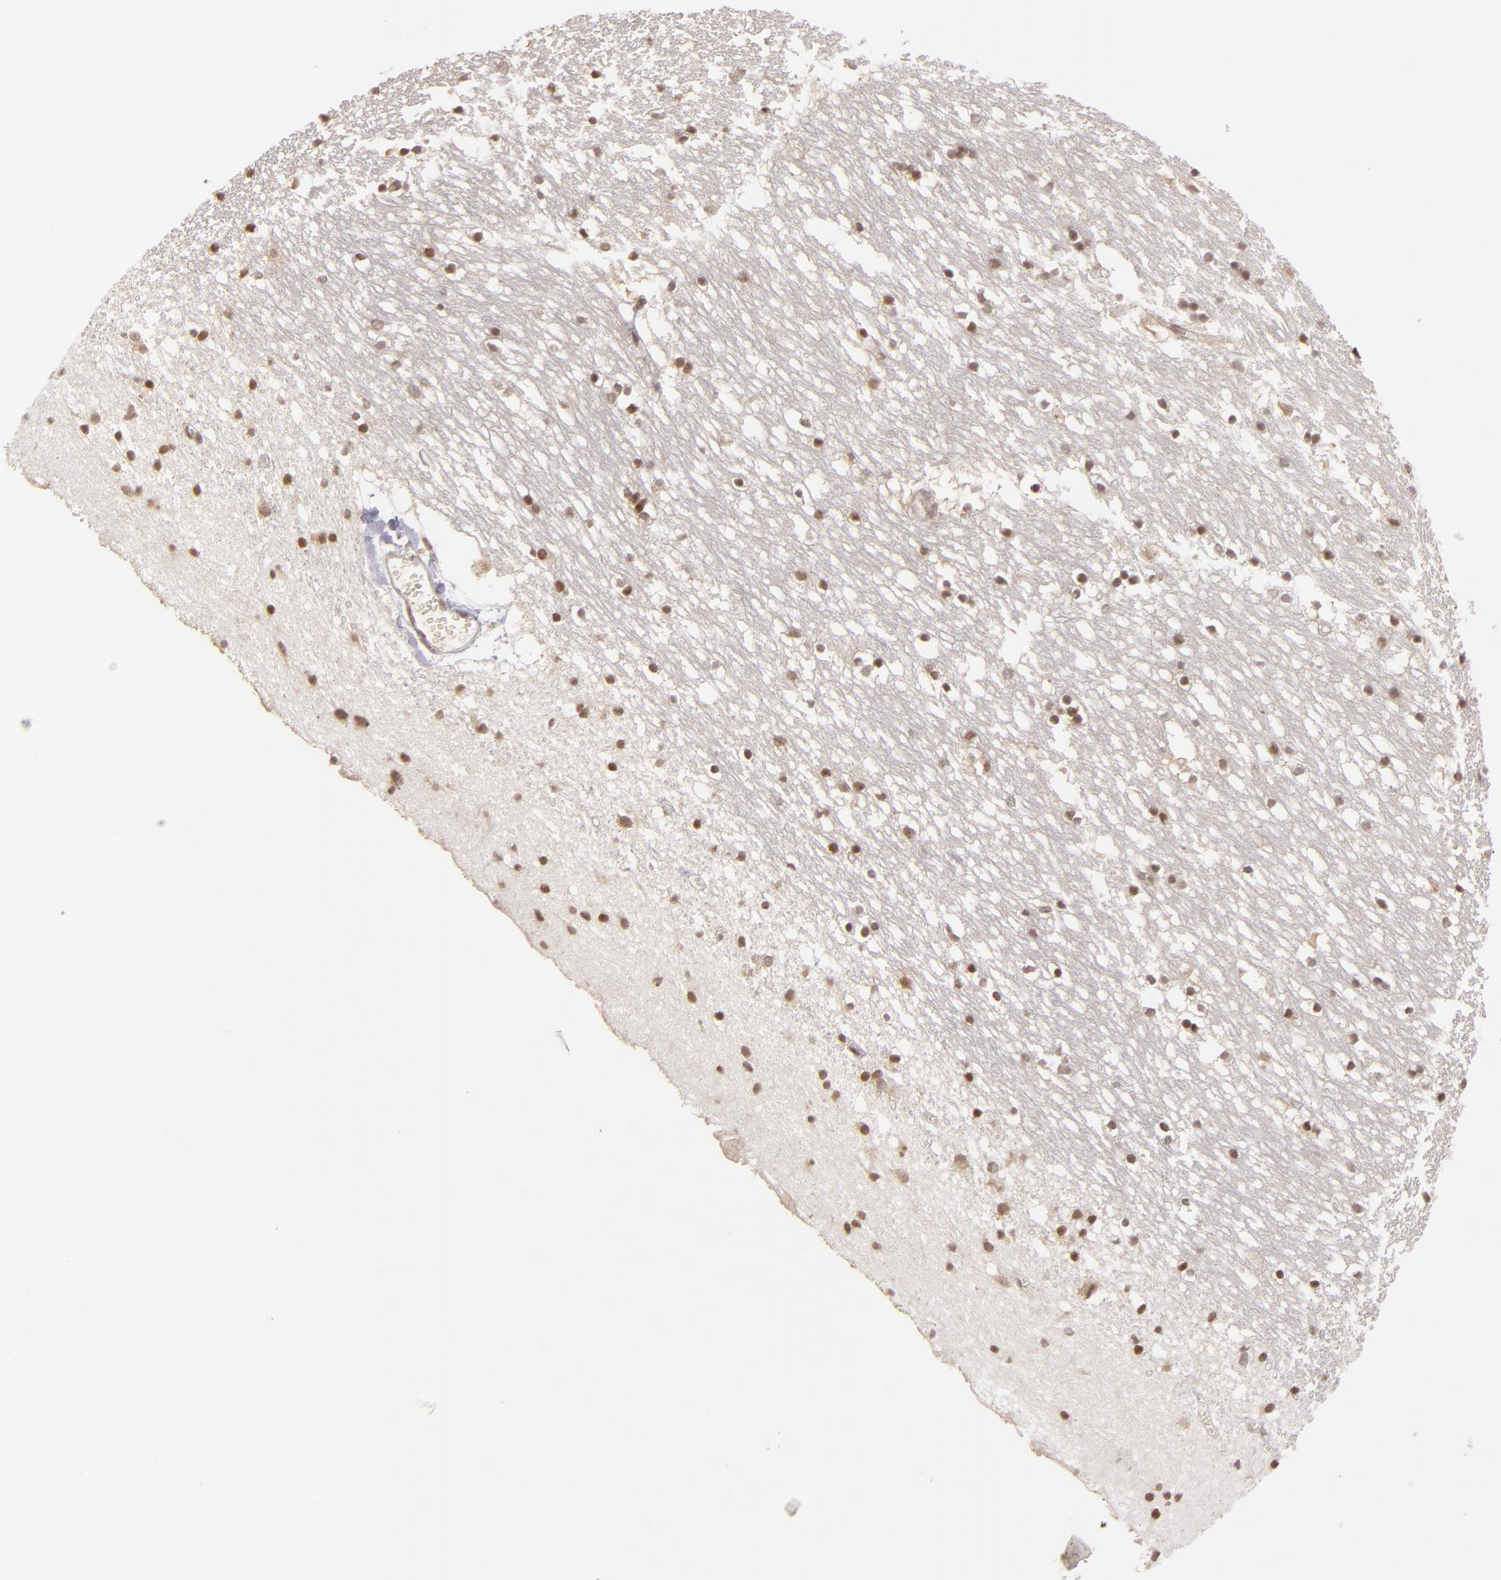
{"staining": {"intensity": "weak", "quantity": ">75%", "location": "nuclear"}, "tissue": "caudate", "cell_type": "Glial cells", "image_type": "normal", "snomed": [{"axis": "morphology", "description": "Normal tissue, NOS"}, {"axis": "topography", "description": "Lateral ventricle wall"}], "caption": "Caudate stained with IHC shows weak nuclear staining in about >75% of glial cells. The protein of interest is shown in brown color, while the nuclei are stained blue.", "gene": "AKAP6", "patient": {"sex": "male", "age": 45}}